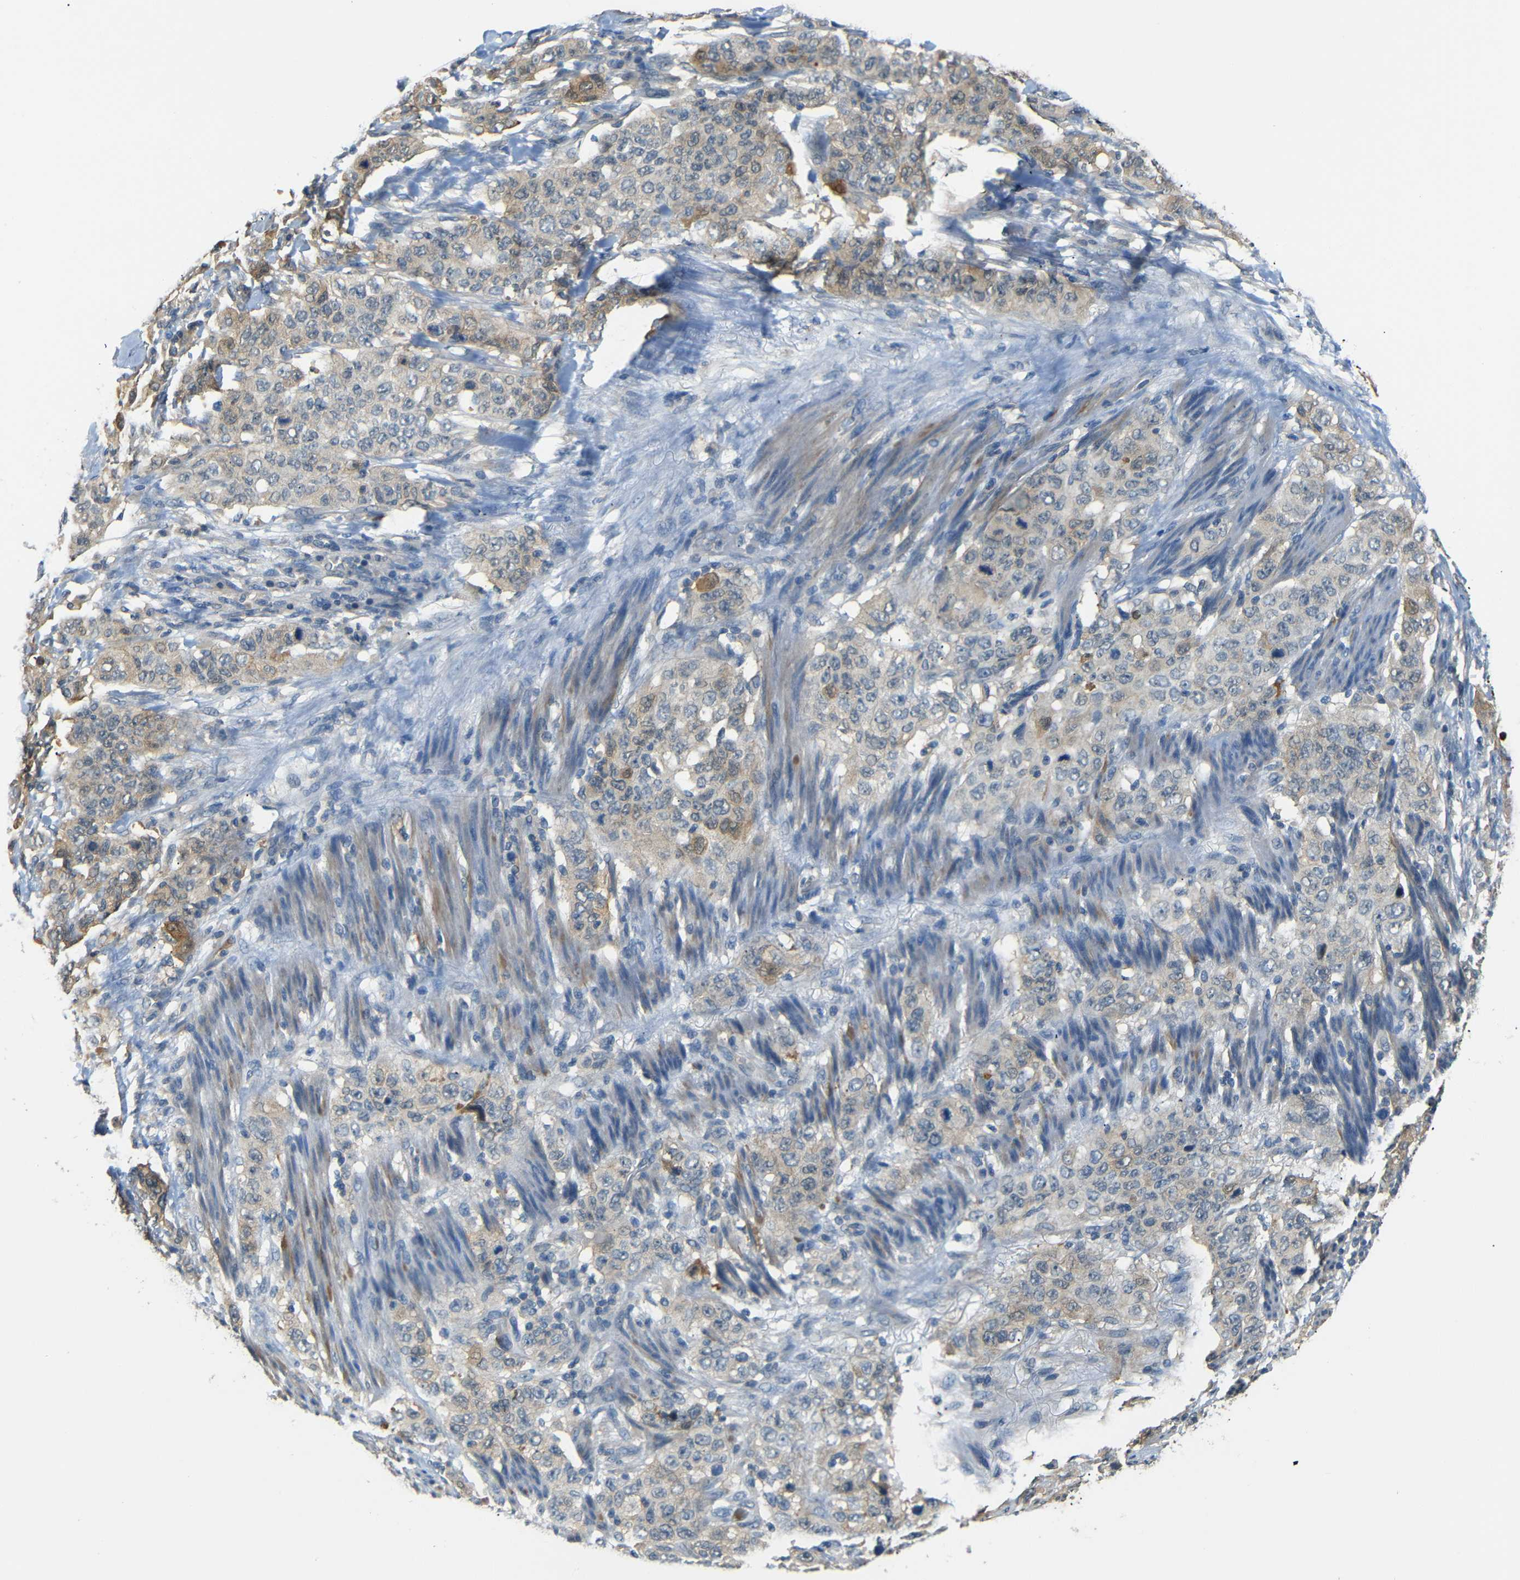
{"staining": {"intensity": "moderate", "quantity": ">75%", "location": "cytoplasmic/membranous"}, "tissue": "stomach cancer", "cell_type": "Tumor cells", "image_type": "cancer", "snomed": [{"axis": "morphology", "description": "Adenocarcinoma, NOS"}, {"axis": "topography", "description": "Stomach"}], "caption": "Immunohistochemical staining of human adenocarcinoma (stomach) exhibits medium levels of moderate cytoplasmic/membranous staining in approximately >75% of tumor cells.", "gene": "SFN", "patient": {"sex": "male", "age": 48}}